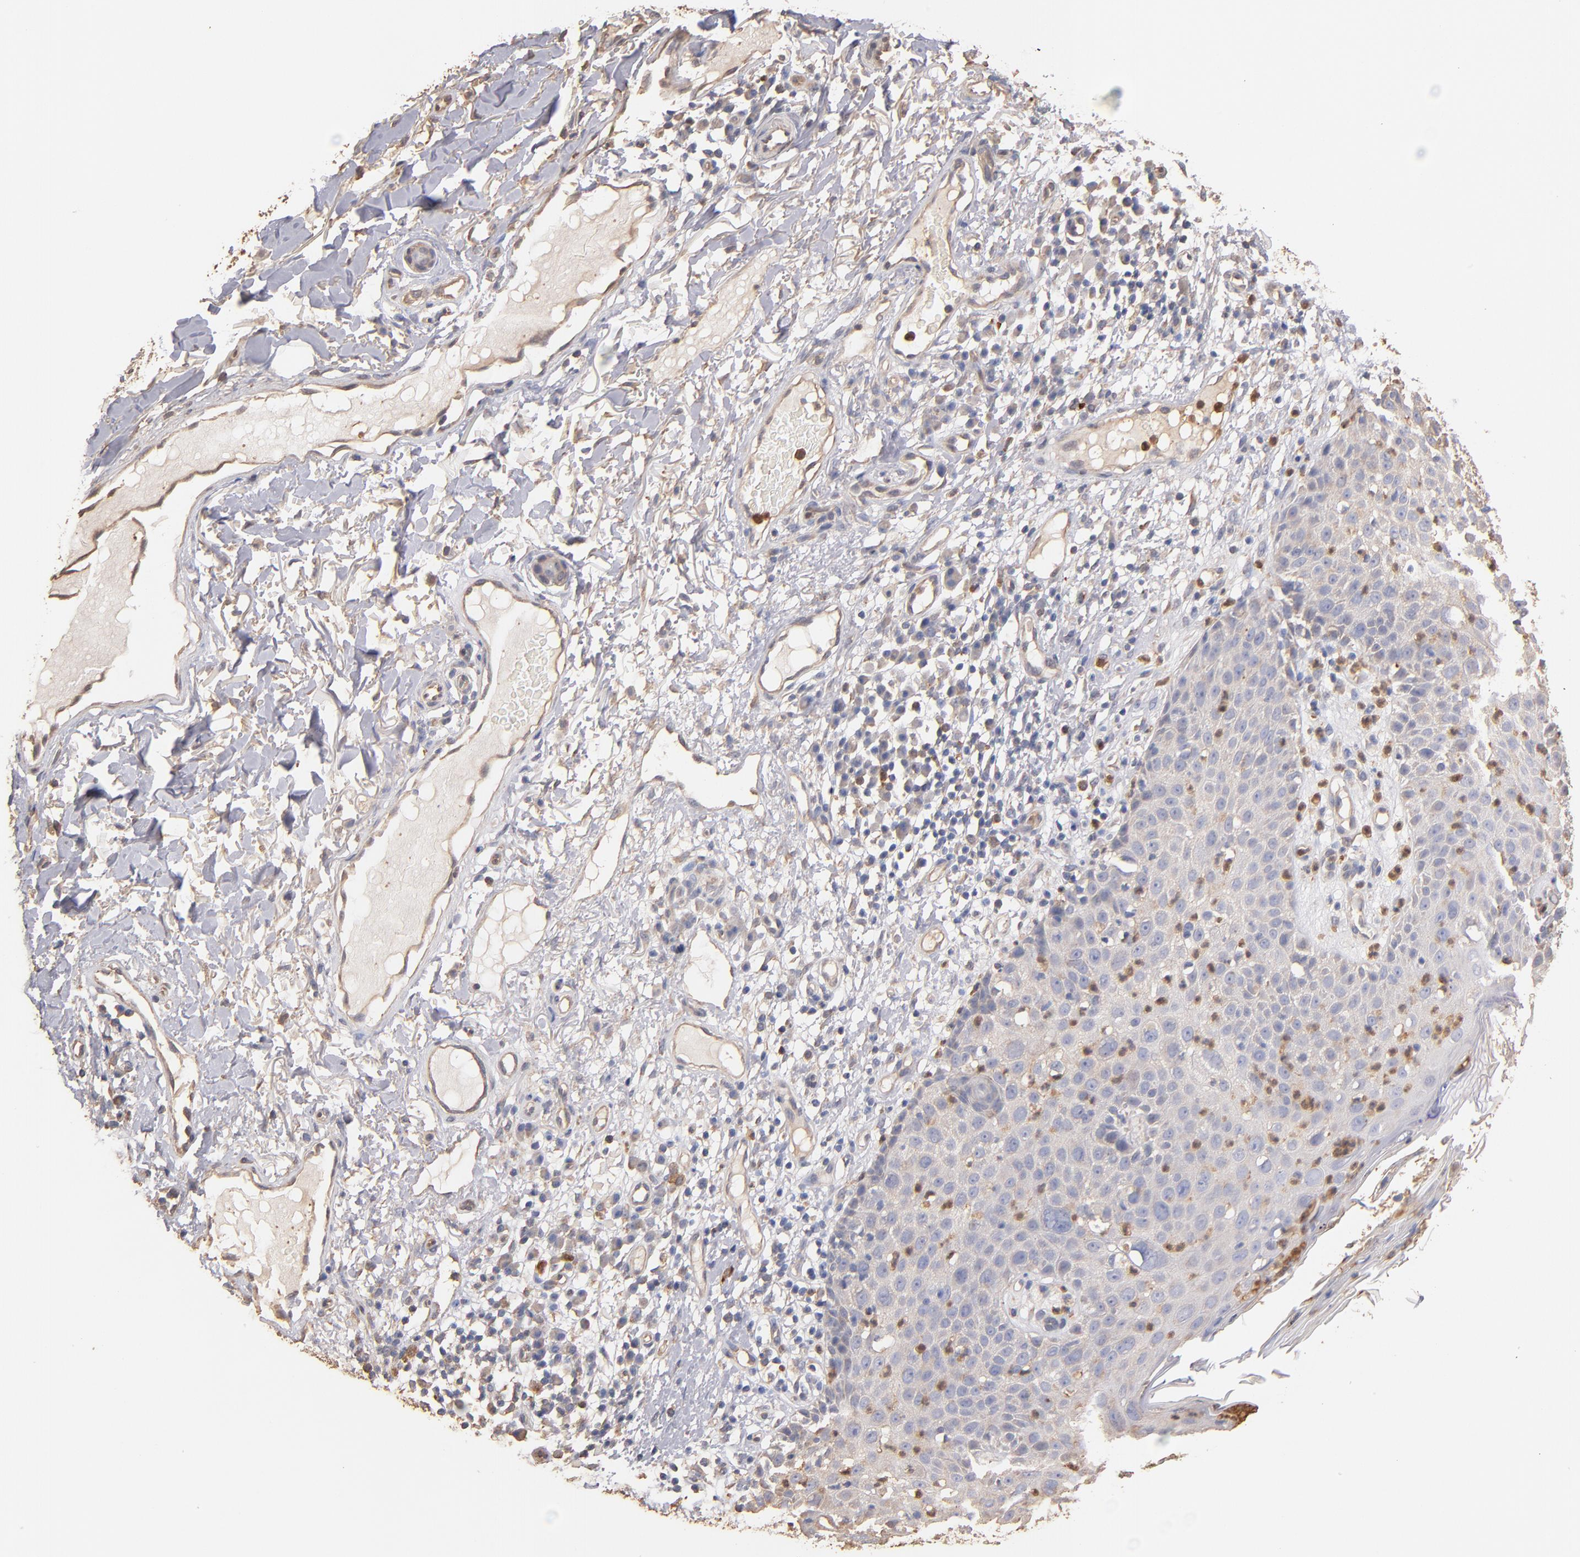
{"staining": {"intensity": "weak", "quantity": "25%-75%", "location": "cytoplasmic/membranous"}, "tissue": "skin cancer", "cell_type": "Tumor cells", "image_type": "cancer", "snomed": [{"axis": "morphology", "description": "Squamous cell carcinoma, NOS"}, {"axis": "topography", "description": "Skin"}], "caption": "A histopathology image of human skin cancer stained for a protein shows weak cytoplasmic/membranous brown staining in tumor cells.", "gene": "RO60", "patient": {"sex": "male", "age": 87}}